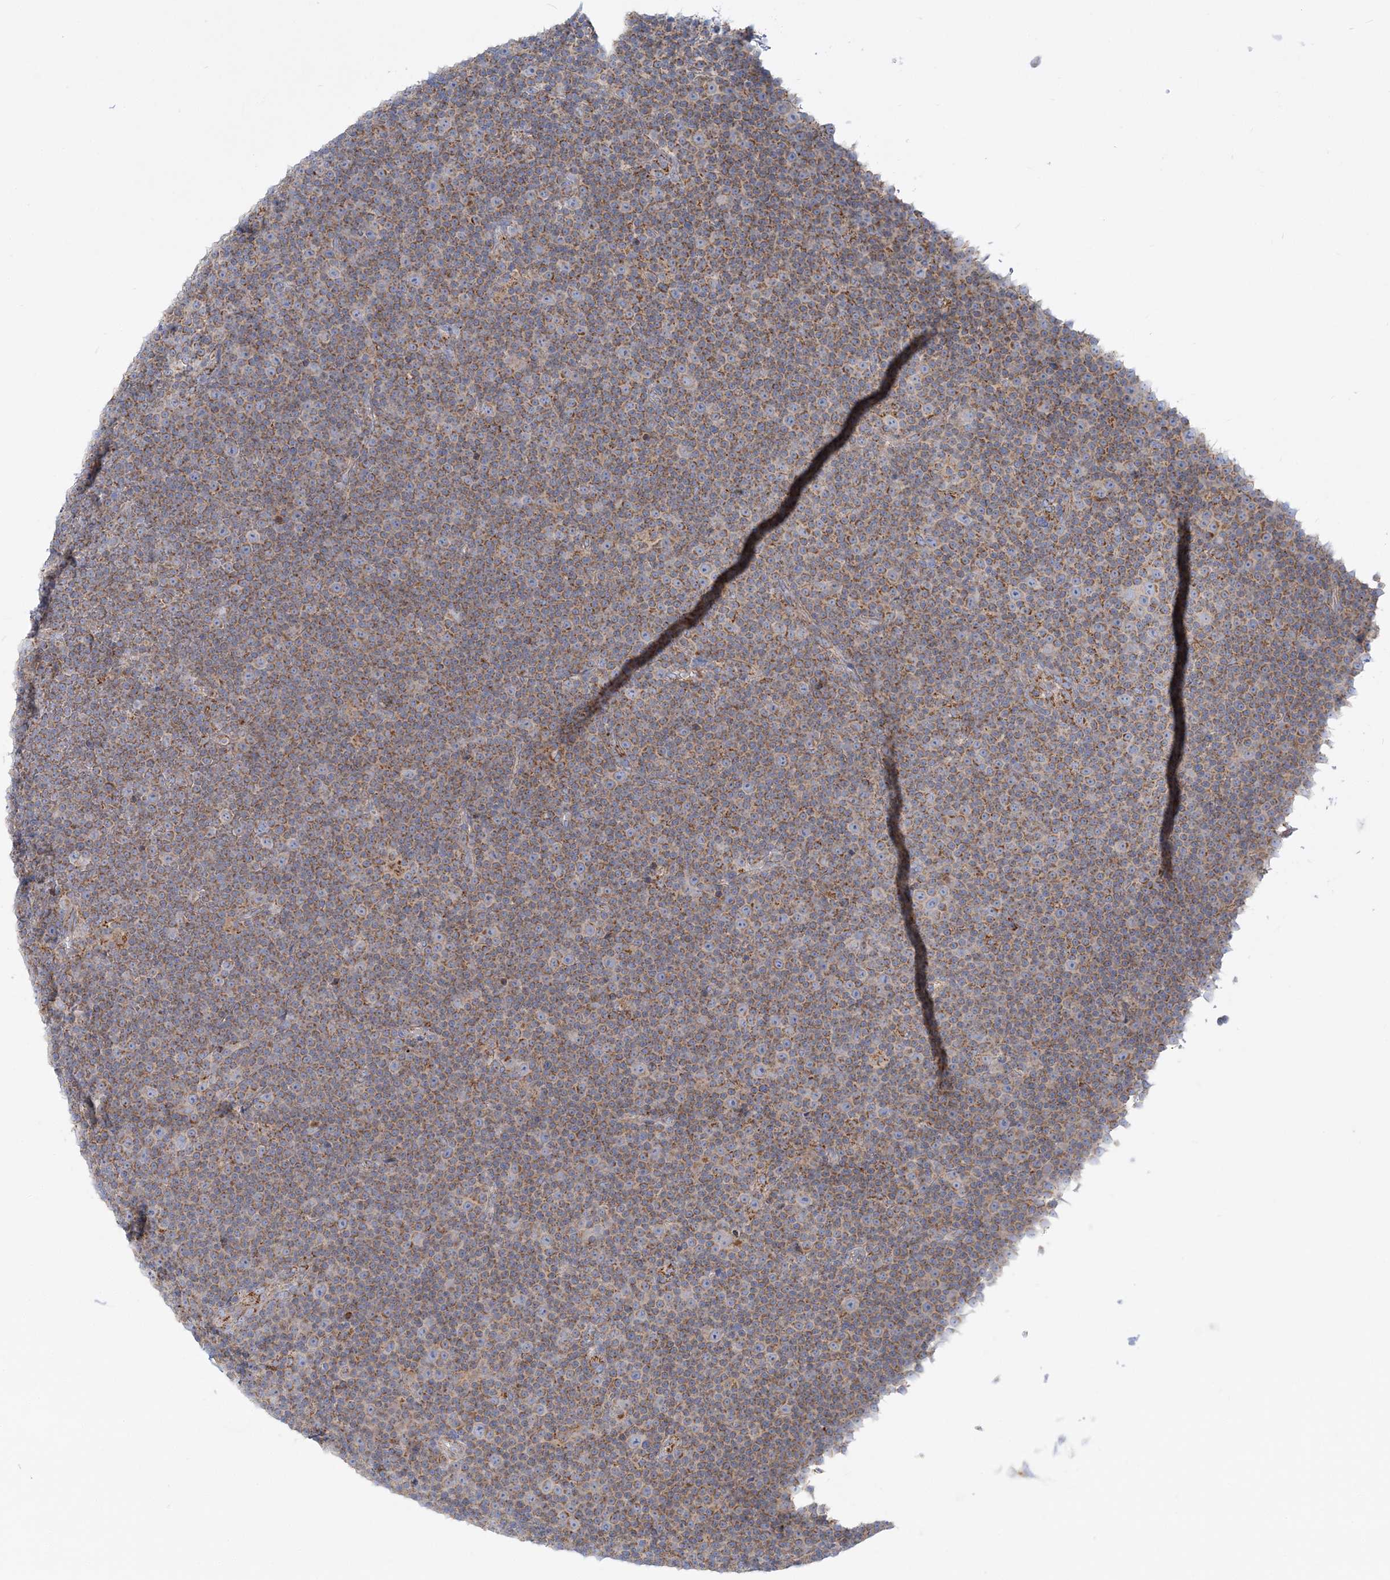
{"staining": {"intensity": "moderate", "quantity": ">75%", "location": "cytoplasmic/membranous"}, "tissue": "lymphoma", "cell_type": "Tumor cells", "image_type": "cancer", "snomed": [{"axis": "morphology", "description": "Malignant lymphoma, non-Hodgkin's type, Low grade"}, {"axis": "topography", "description": "Lymph node"}], "caption": "A photomicrograph showing moderate cytoplasmic/membranous expression in about >75% of tumor cells in lymphoma, as visualized by brown immunohistochemical staining.", "gene": "TBC1D14", "patient": {"sex": "female", "age": 67}}